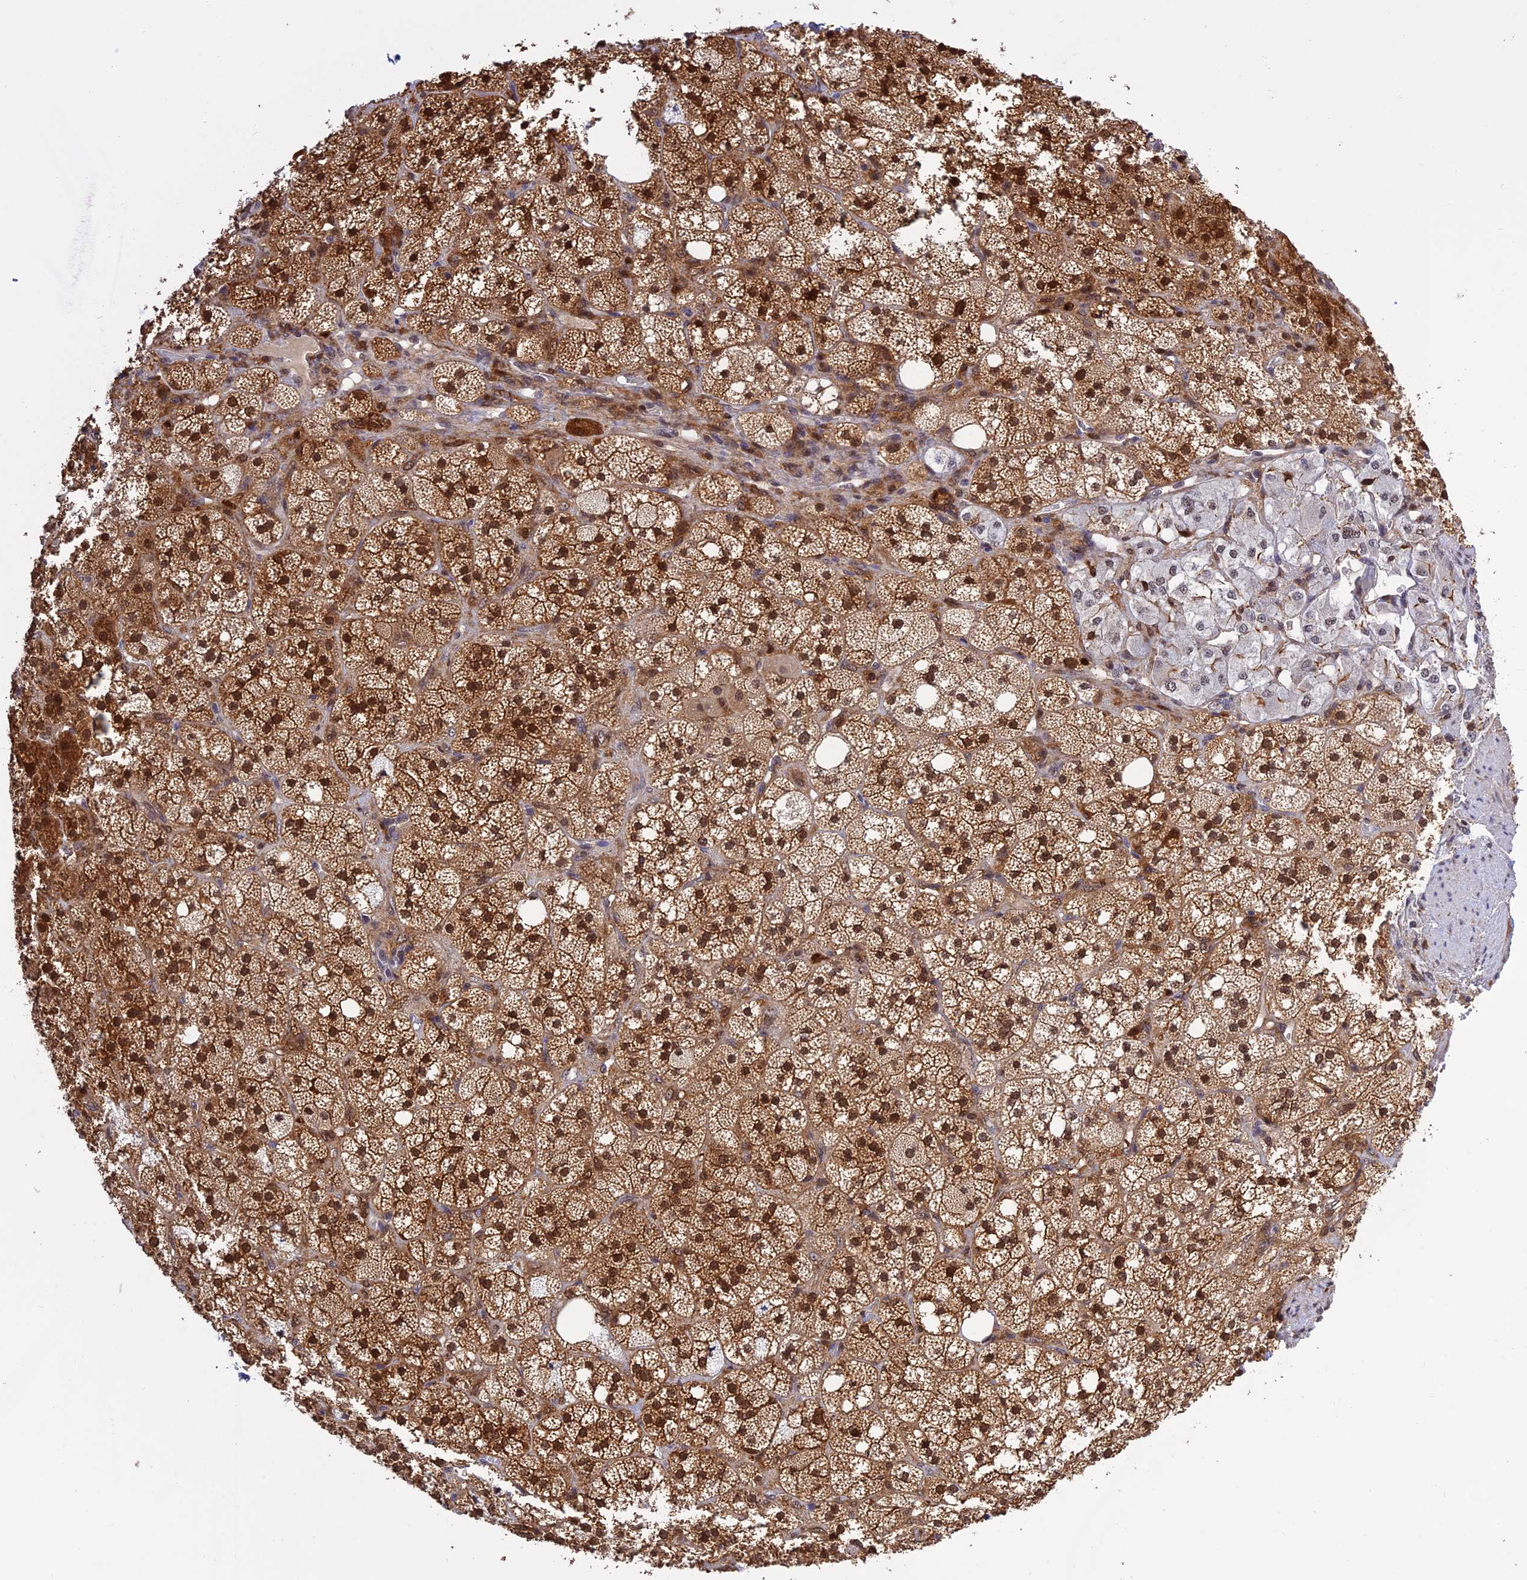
{"staining": {"intensity": "moderate", "quantity": ">75%", "location": "cytoplasmic/membranous,nuclear"}, "tissue": "adrenal gland", "cell_type": "Glandular cells", "image_type": "normal", "snomed": [{"axis": "morphology", "description": "Normal tissue, NOS"}, {"axis": "topography", "description": "Adrenal gland"}], "caption": "Adrenal gland stained with DAB (3,3'-diaminobenzidine) IHC shows medium levels of moderate cytoplasmic/membranous,nuclear expression in about >75% of glandular cells. (Brightfield microscopy of DAB IHC at high magnification).", "gene": "MNS1", "patient": {"sex": "male", "age": 61}}